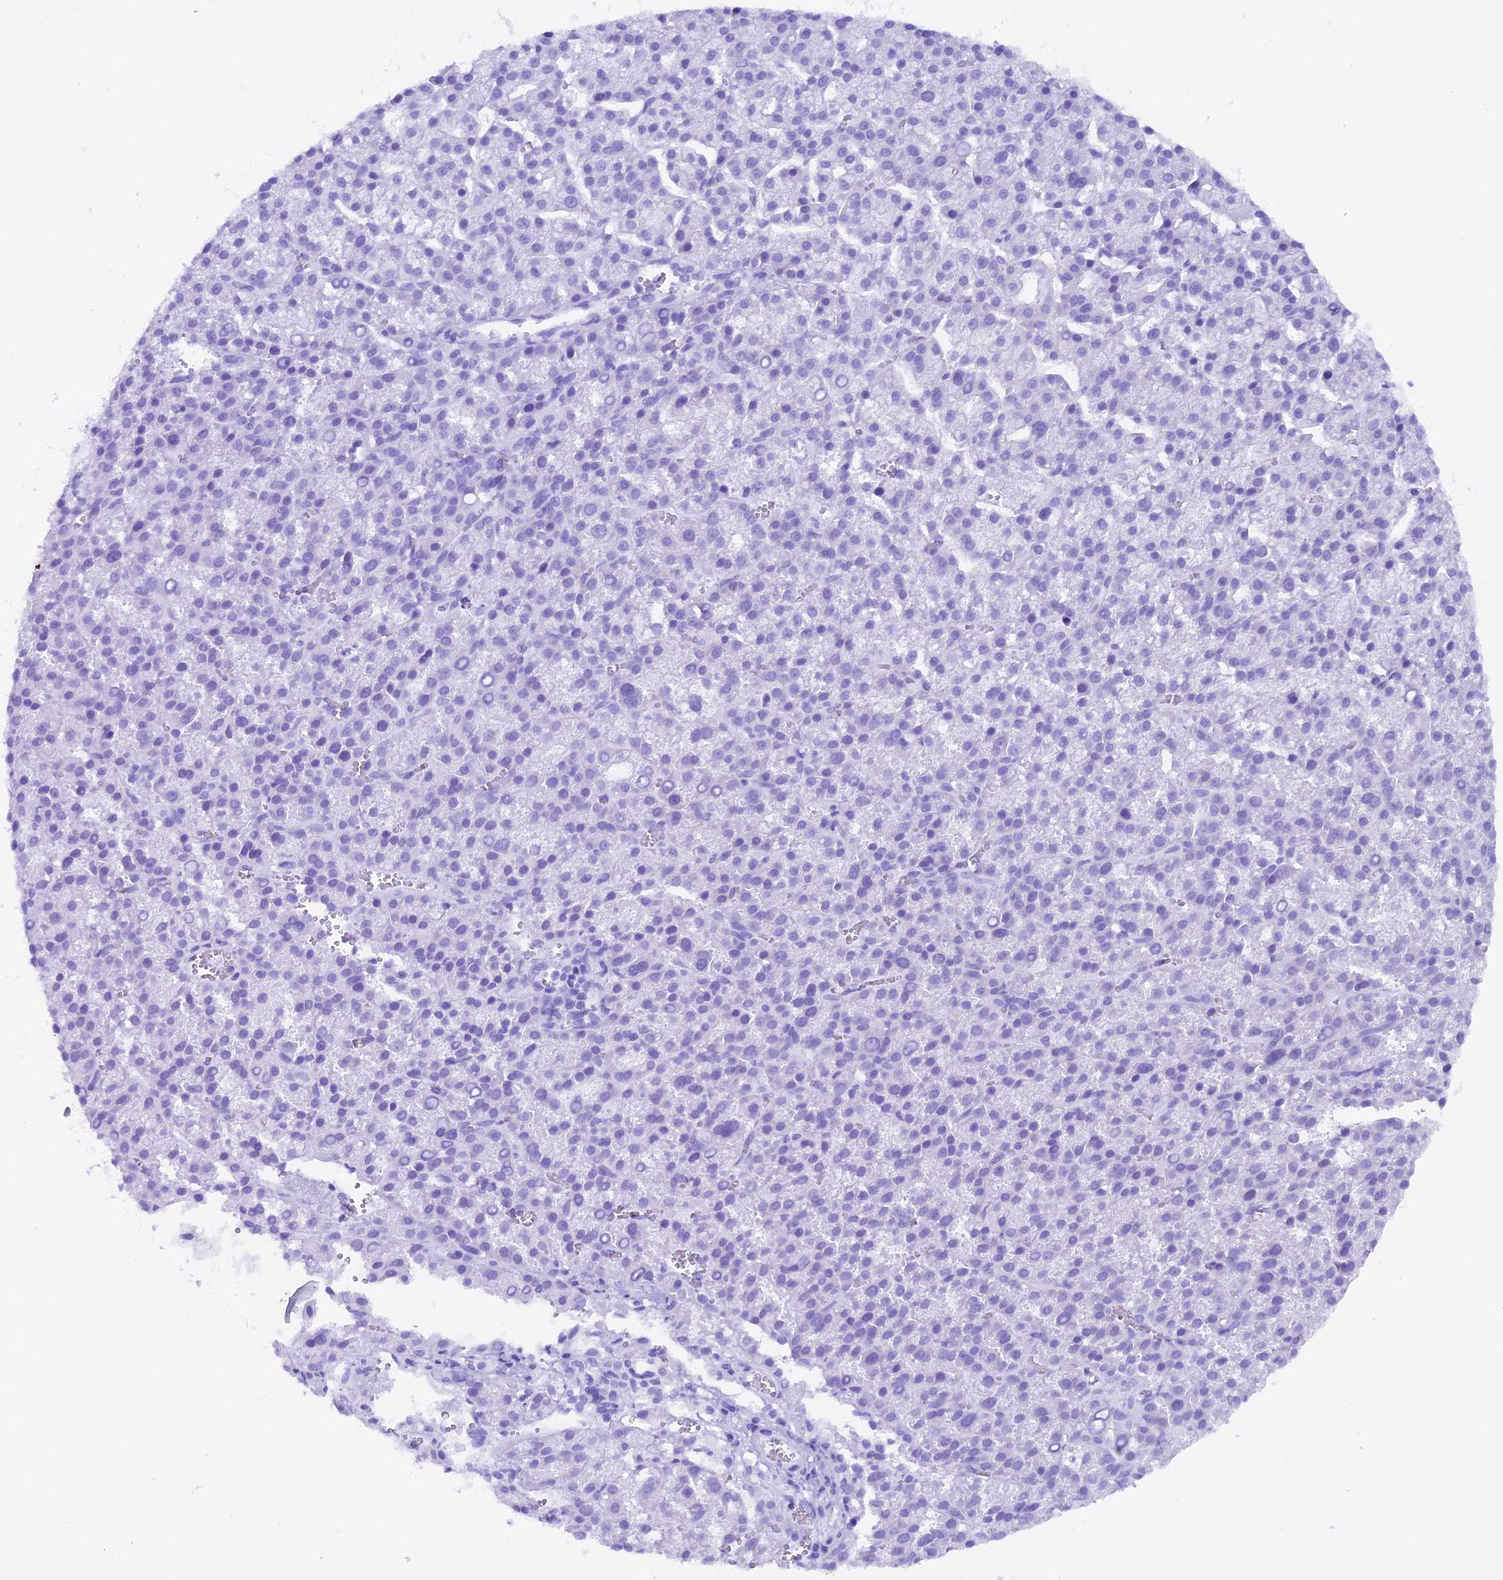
{"staining": {"intensity": "negative", "quantity": "none", "location": "none"}, "tissue": "liver cancer", "cell_type": "Tumor cells", "image_type": "cancer", "snomed": [{"axis": "morphology", "description": "Carcinoma, Hepatocellular, NOS"}, {"axis": "topography", "description": "Liver"}], "caption": "This is an immunohistochemistry photomicrograph of liver cancer (hepatocellular carcinoma). There is no expression in tumor cells.", "gene": "NCK2", "patient": {"sex": "female", "age": 58}}